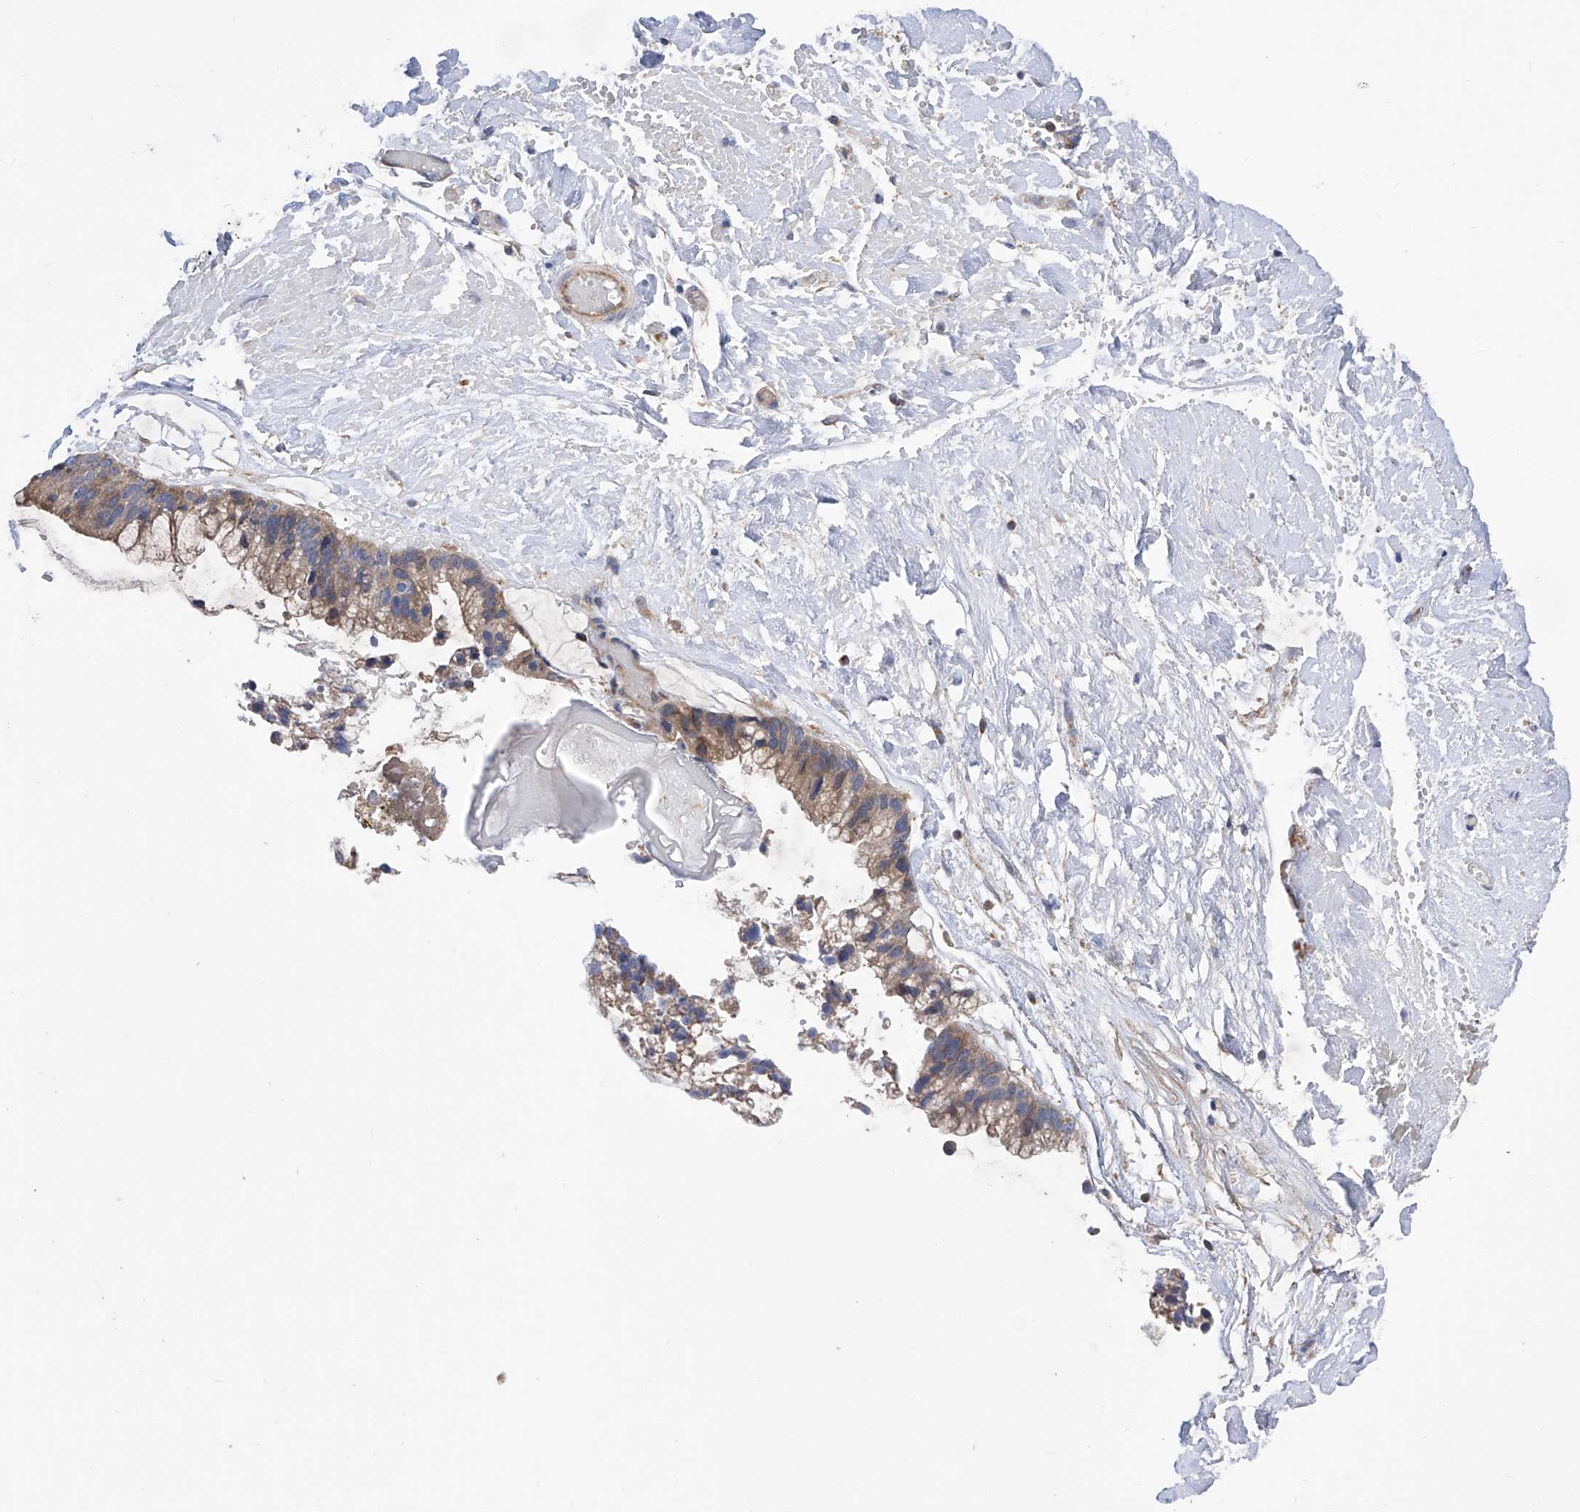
{"staining": {"intensity": "weak", "quantity": "25%-75%", "location": "cytoplasmic/membranous"}, "tissue": "ovarian cancer", "cell_type": "Tumor cells", "image_type": "cancer", "snomed": [{"axis": "morphology", "description": "Cystadenocarcinoma, mucinous, NOS"}, {"axis": "topography", "description": "Ovary"}], "caption": "Immunohistochemical staining of ovarian mucinous cystadenocarcinoma exhibits low levels of weak cytoplasmic/membranous protein staining in about 25%-75% of tumor cells. (brown staining indicates protein expression, while blue staining denotes nuclei).", "gene": "SPATA20", "patient": {"sex": "female", "age": 39}}